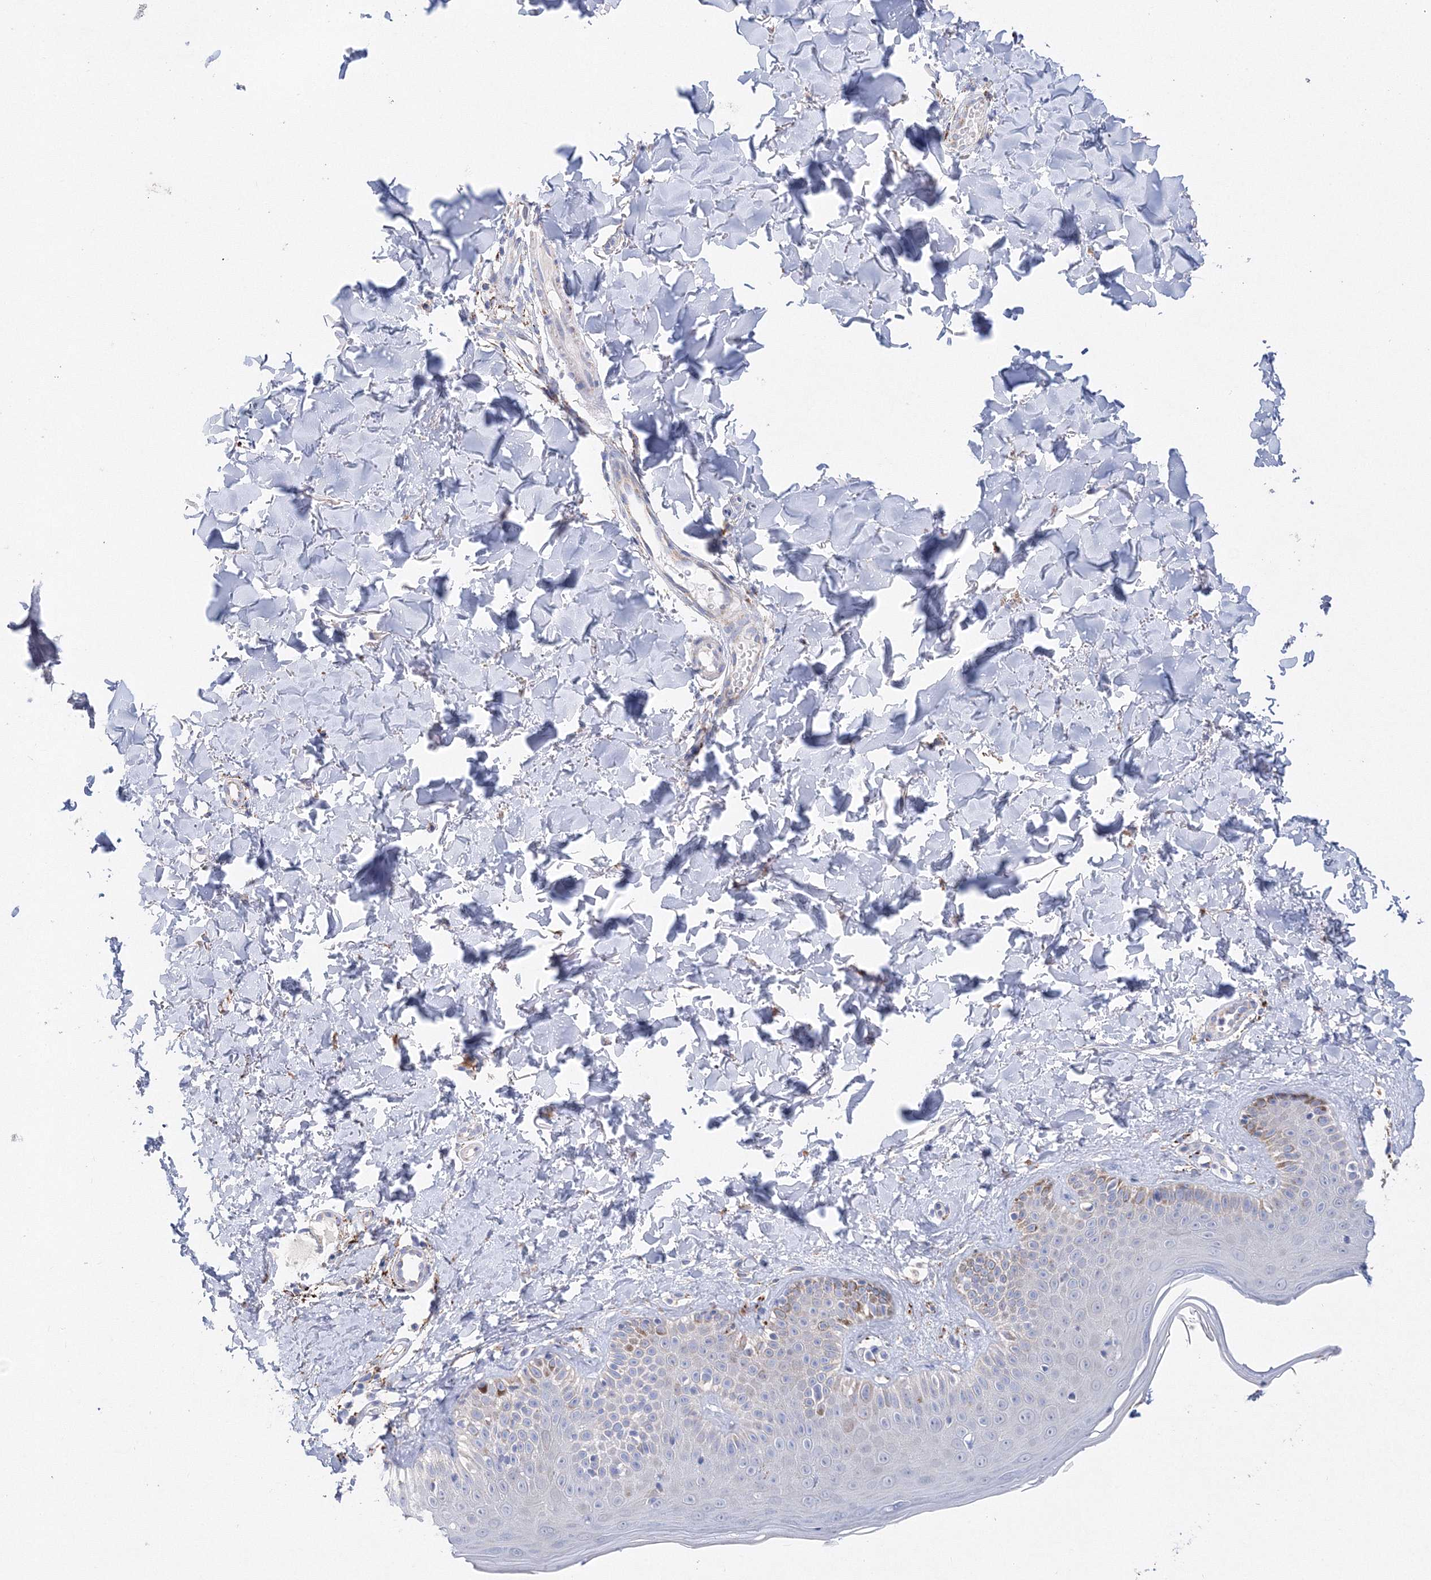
{"staining": {"intensity": "negative", "quantity": "none", "location": "none"}, "tissue": "skin", "cell_type": "Fibroblasts", "image_type": "normal", "snomed": [{"axis": "morphology", "description": "Normal tissue, NOS"}, {"axis": "topography", "description": "Skin"}], "caption": "IHC photomicrograph of benign skin: human skin stained with DAB exhibits no significant protein staining in fibroblasts. (DAB immunohistochemistry (IHC), high magnification).", "gene": "MERTK", "patient": {"sex": "male", "age": 52}}